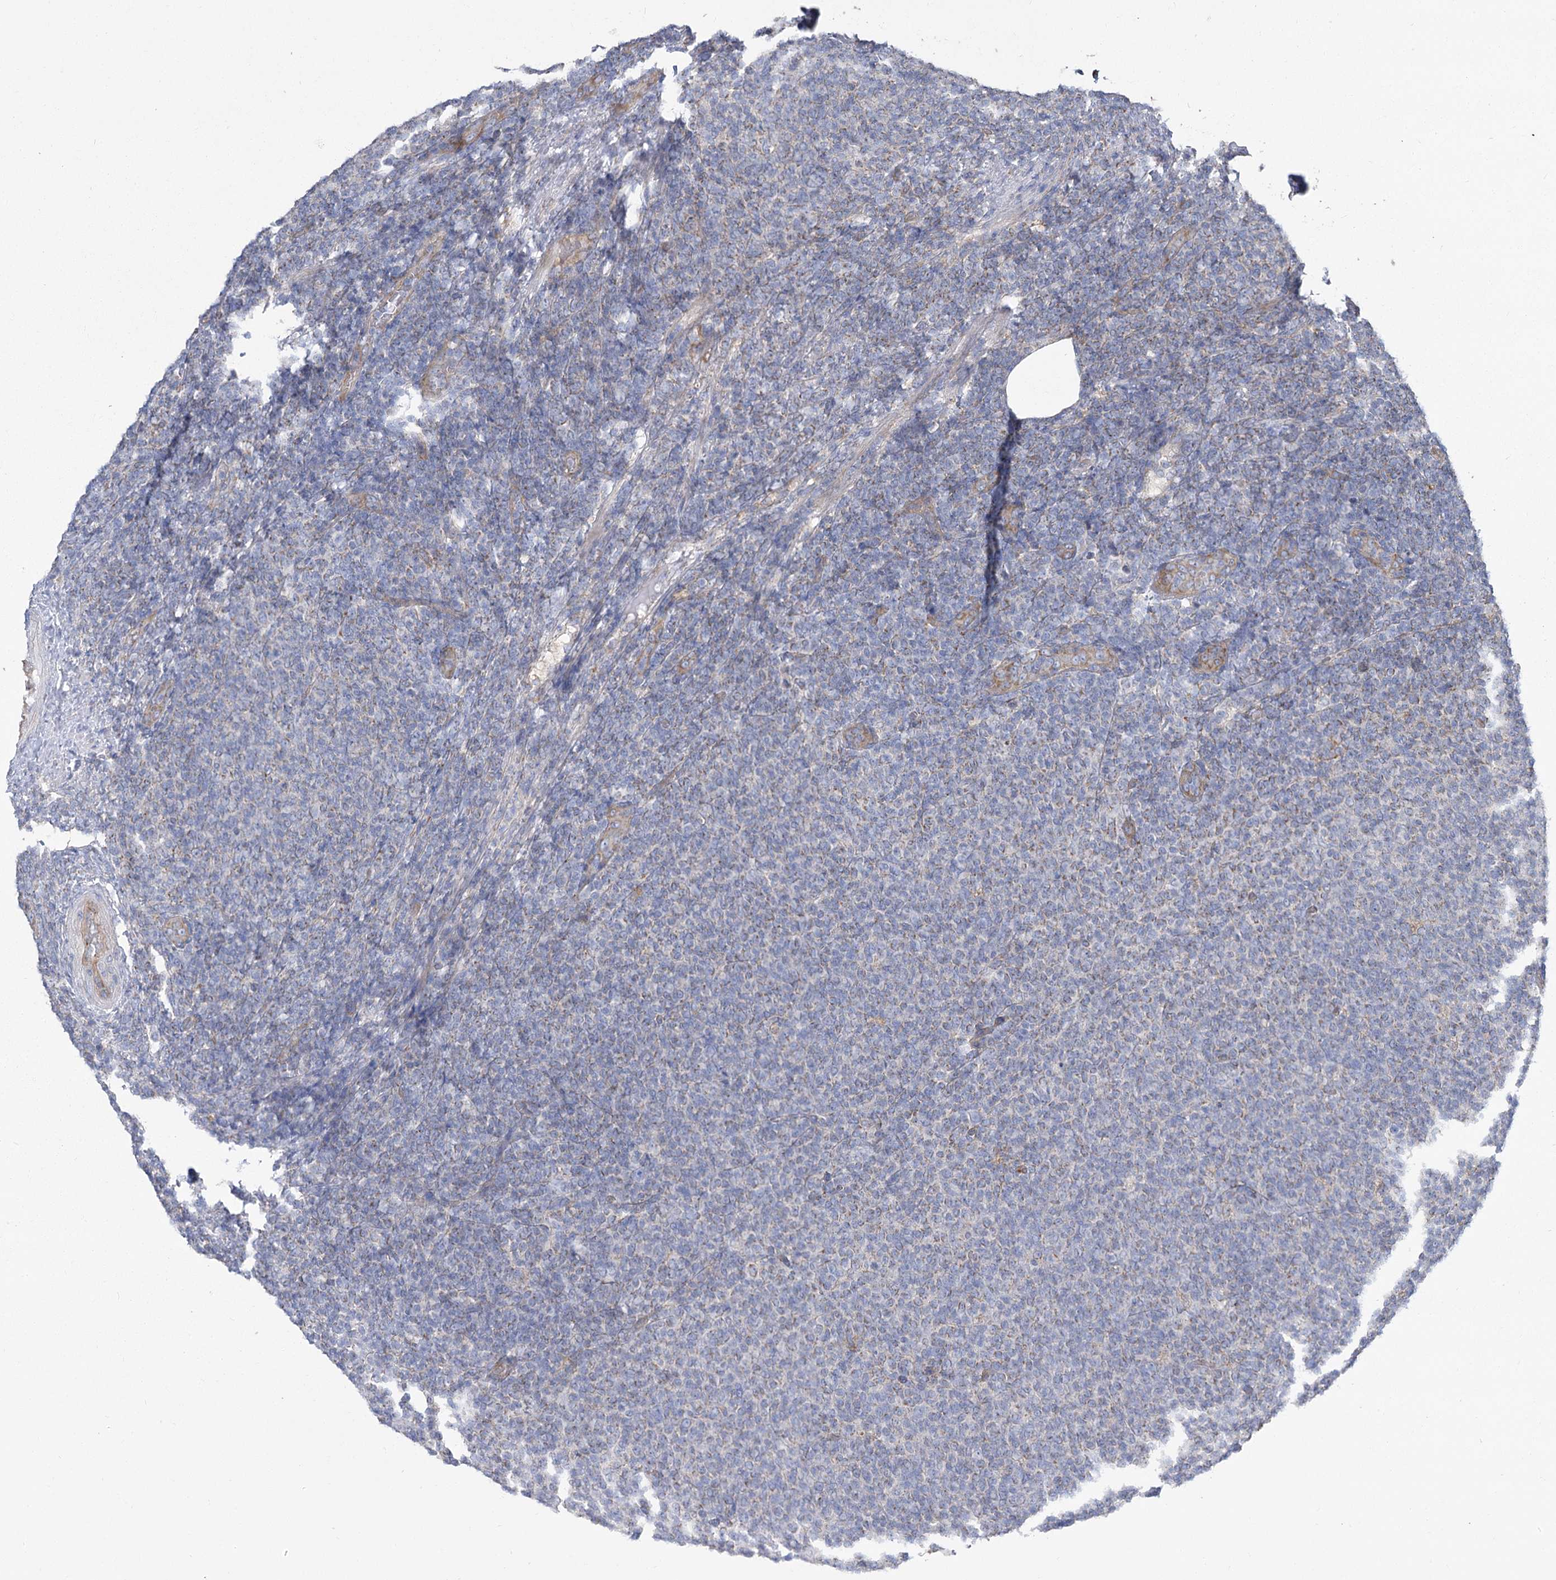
{"staining": {"intensity": "negative", "quantity": "none", "location": "none"}, "tissue": "lymphoma", "cell_type": "Tumor cells", "image_type": "cancer", "snomed": [{"axis": "morphology", "description": "Malignant lymphoma, non-Hodgkin's type, Low grade"}, {"axis": "topography", "description": "Lymph node"}], "caption": "DAB (3,3'-diaminobenzidine) immunohistochemical staining of low-grade malignant lymphoma, non-Hodgkin's type shows no significant expression in tumor cells. (DAB immunohistochemistry (IHC) visualized using brightfield microscopy, high magnification).", "gene": "RMDN2", "patient": {"sex": "male", "age": 66}}